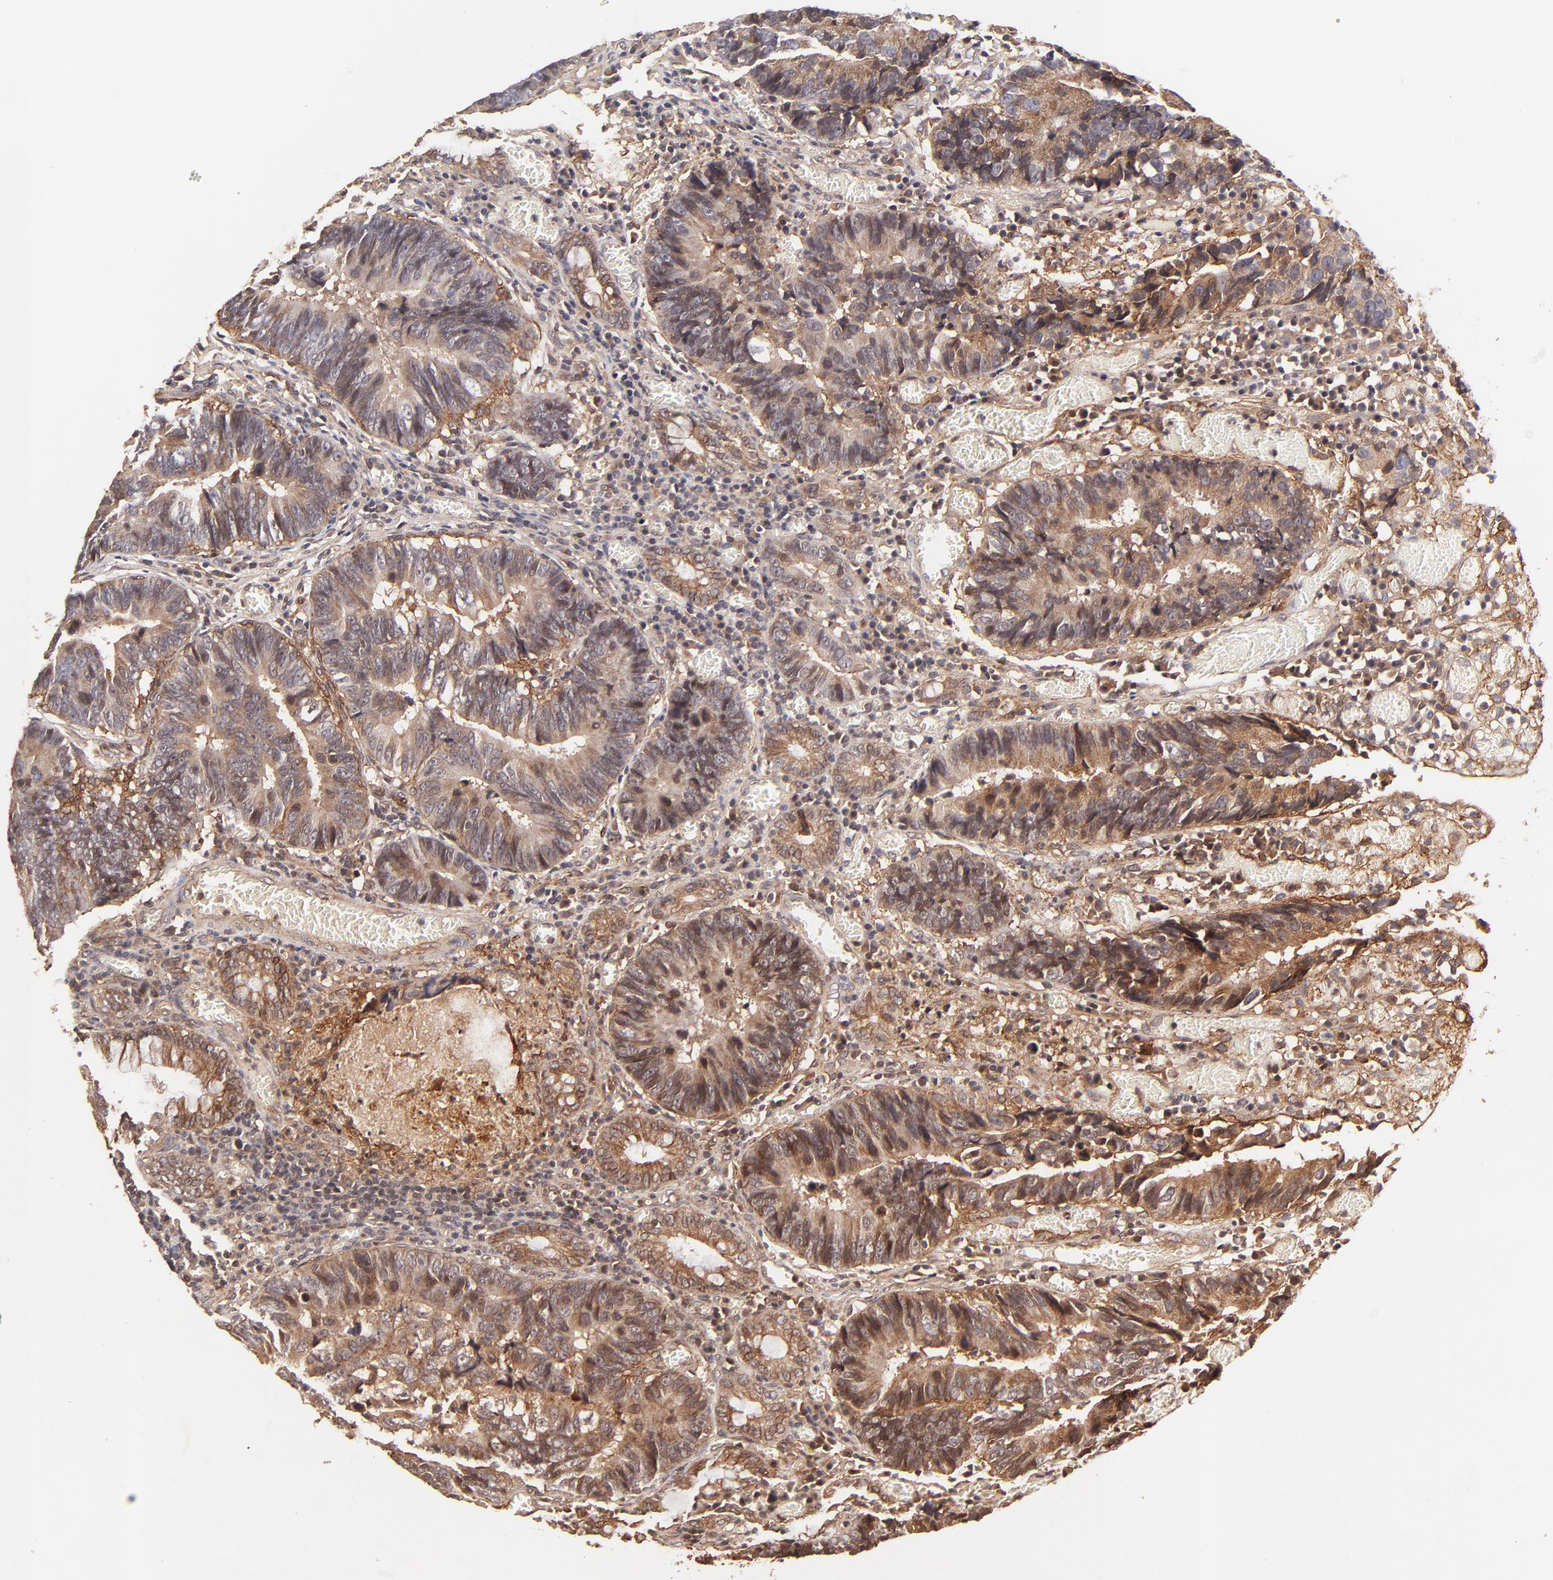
{"staining": {"intensity": "moderate", "quantity": ">75%", "location": "cytoplasmic/membranous,nuclear"}, "tissue": "colorectal cancer", "cell_type": "Tumor cells", "image_type": "cancer", "snomed": [{"axis": "morphology", "description": "Adenocarcinoma, NOS"}, {"axis": "topography", "description": "Rectum"}], "caption": "Immunohistochemical staining of human adenocarcinoma (colorectal) reveals moderate cytoplasmic/membranous and nuclear protein expression in approximately >75% of tumor cells. The staining was performed using DAB (3,3'-diaminobenzidine), with brown indicating positive protein expression. Nuclei are stained blue with hematoxylin.", "gene": "ITGB1", "patient": {"sex": "female", "age": 98}}